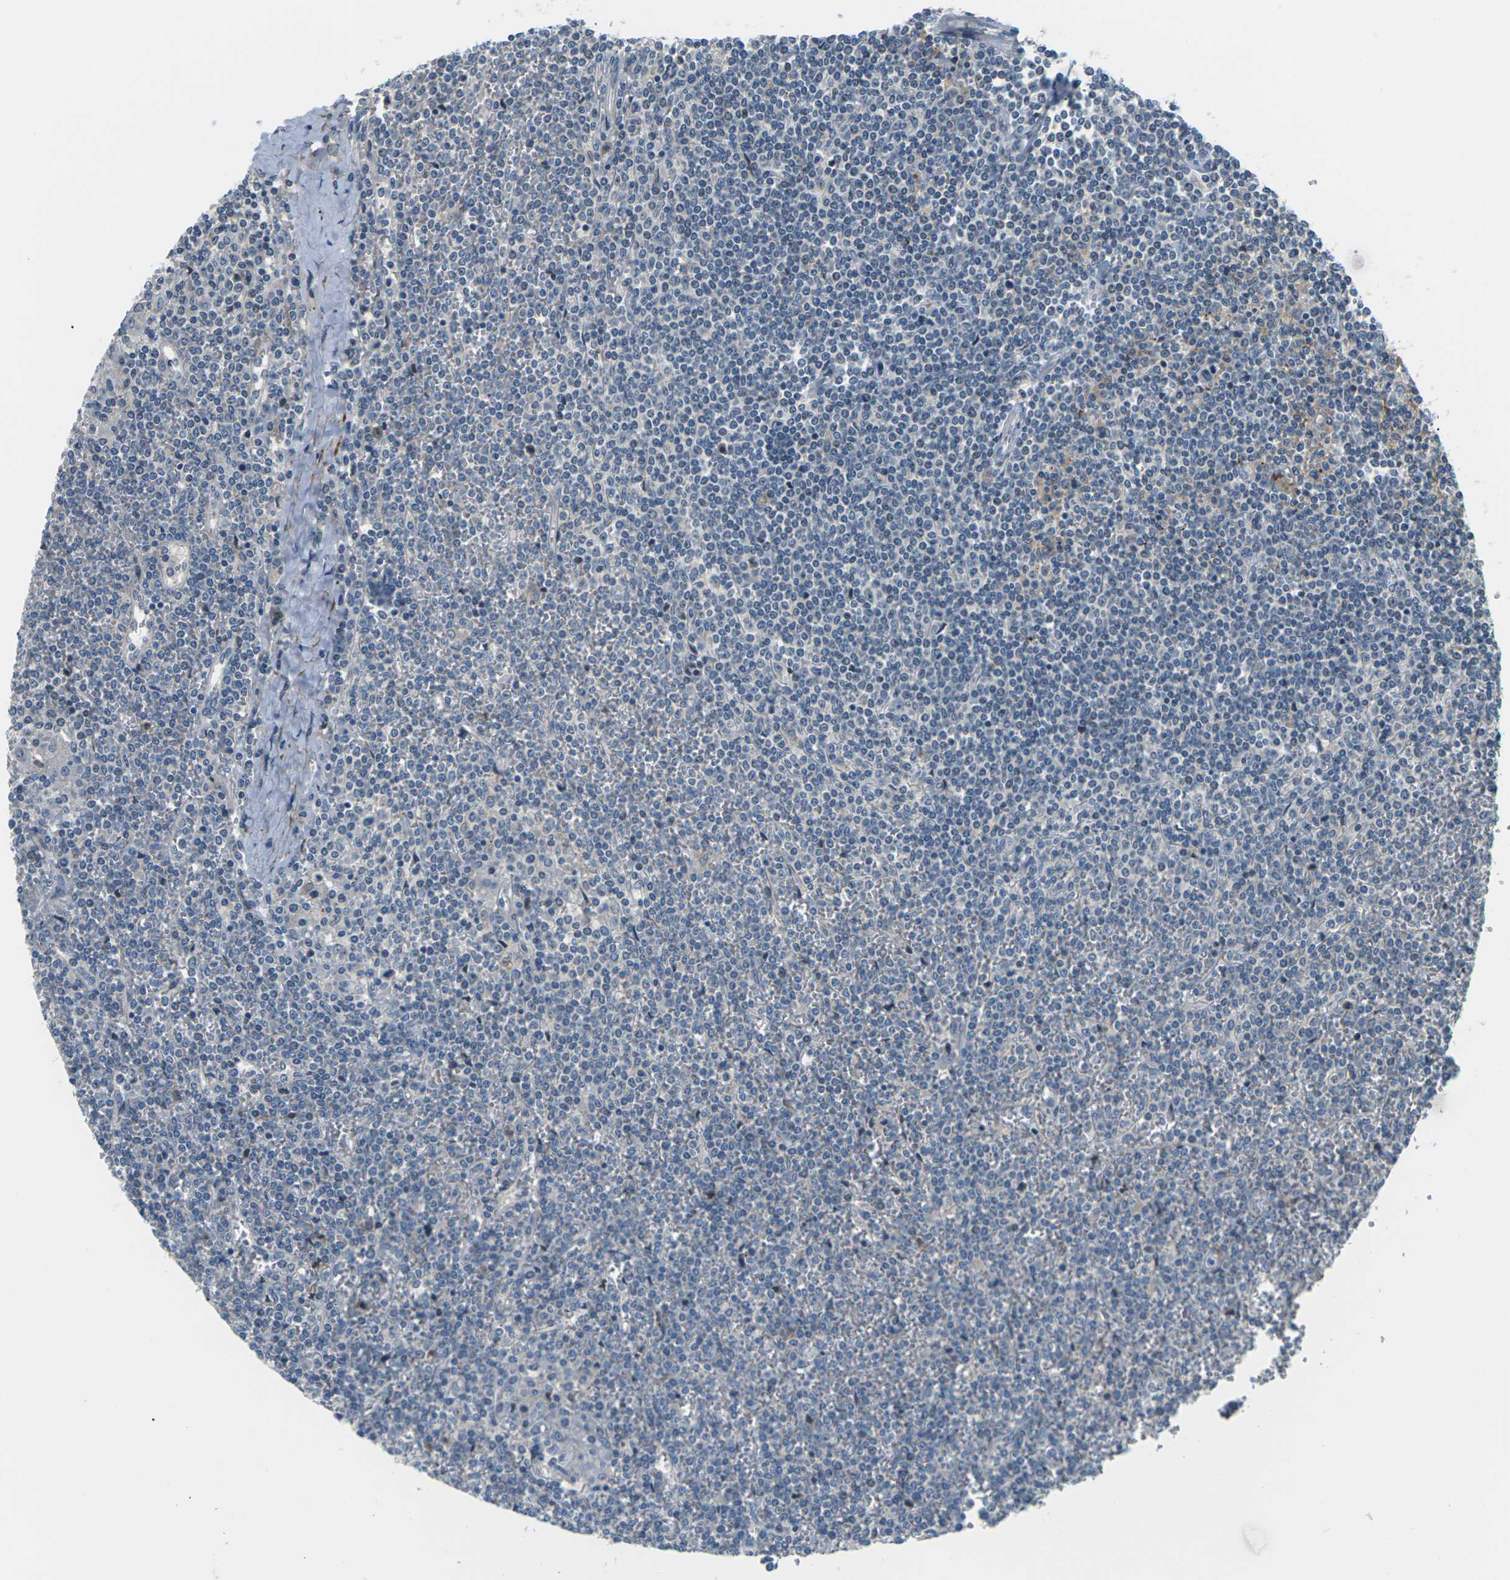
{"staining": {"intensity": "negative", "quantity": "none", "location": "none"}, "tissue": "lymphoma", "cell_type": "Tumor cells", "image_type": "cancer", "snomed": [{"axis": "morphology", "description": "Malignant lymphoma, non-Hodgkin's type, Low grade"}, {"axis": "topography", "description": "Spleen"}], "caption": "This is an immunohistochemistry (IHC) photomicrograph of human malignant lymphoma, non-Hodgkin's type (low-grade). There is no staining in tumor cells.", "gene": "SLC13A3", "patient": {"sex": "female", "age": 19}}